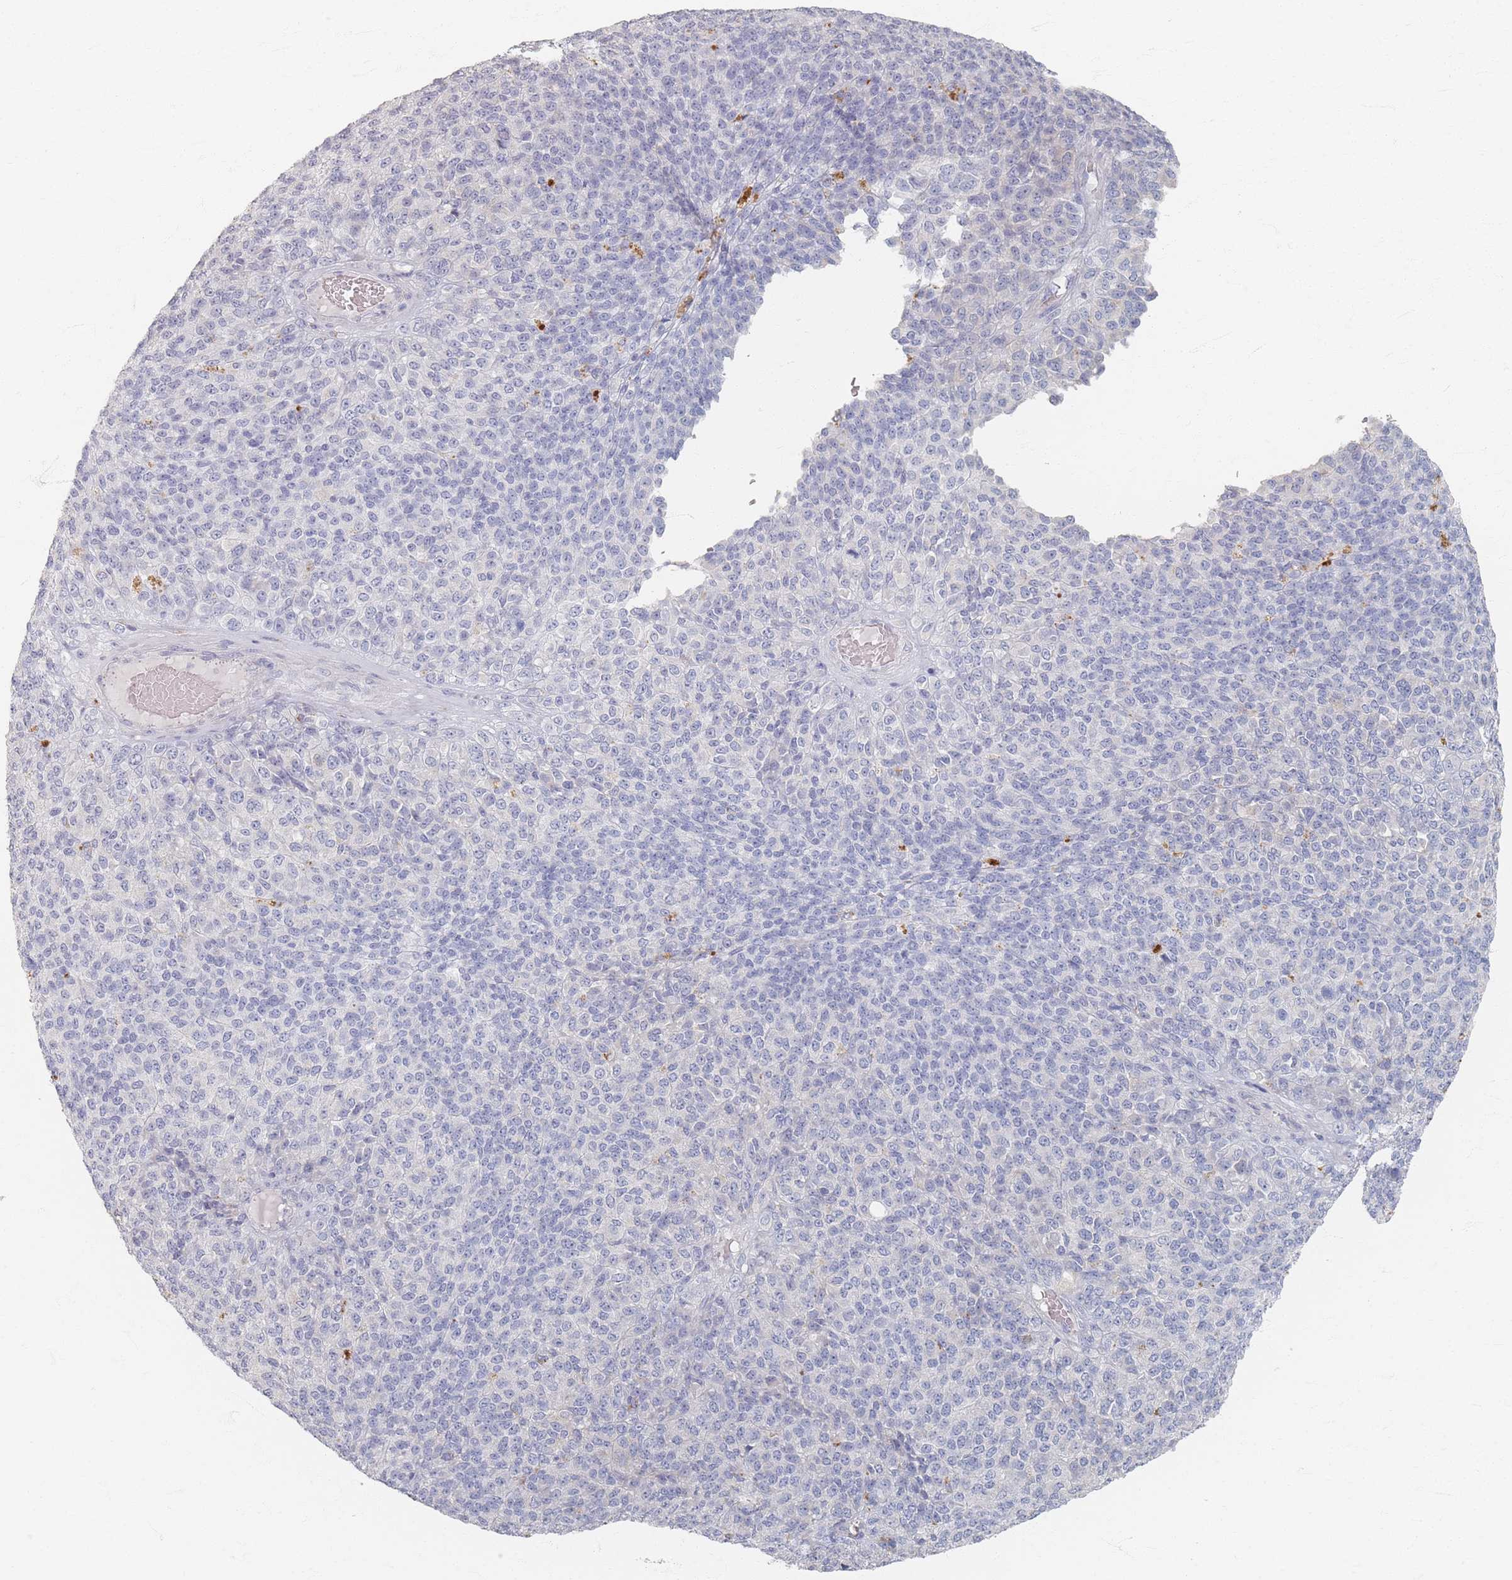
{"staining": {"intensity": "negative", "quantity": "none", "location": "none"}, "tissue": "melanoma", "cell_type": "Tumor cells", "image_type": "cancer", "snomed": [{"axis": "morphology", "description": "Malignant melanoma, Metastatic site"}, {"axis": "topography", "description": "Brain"}], "caption": "This is an immunohistochemistry (IHC) photomicrograph of melanoma. There is no positivity in tumor cells.", "gene": "SLC2A11", "patient": {"sex": "female", "age": 56}}